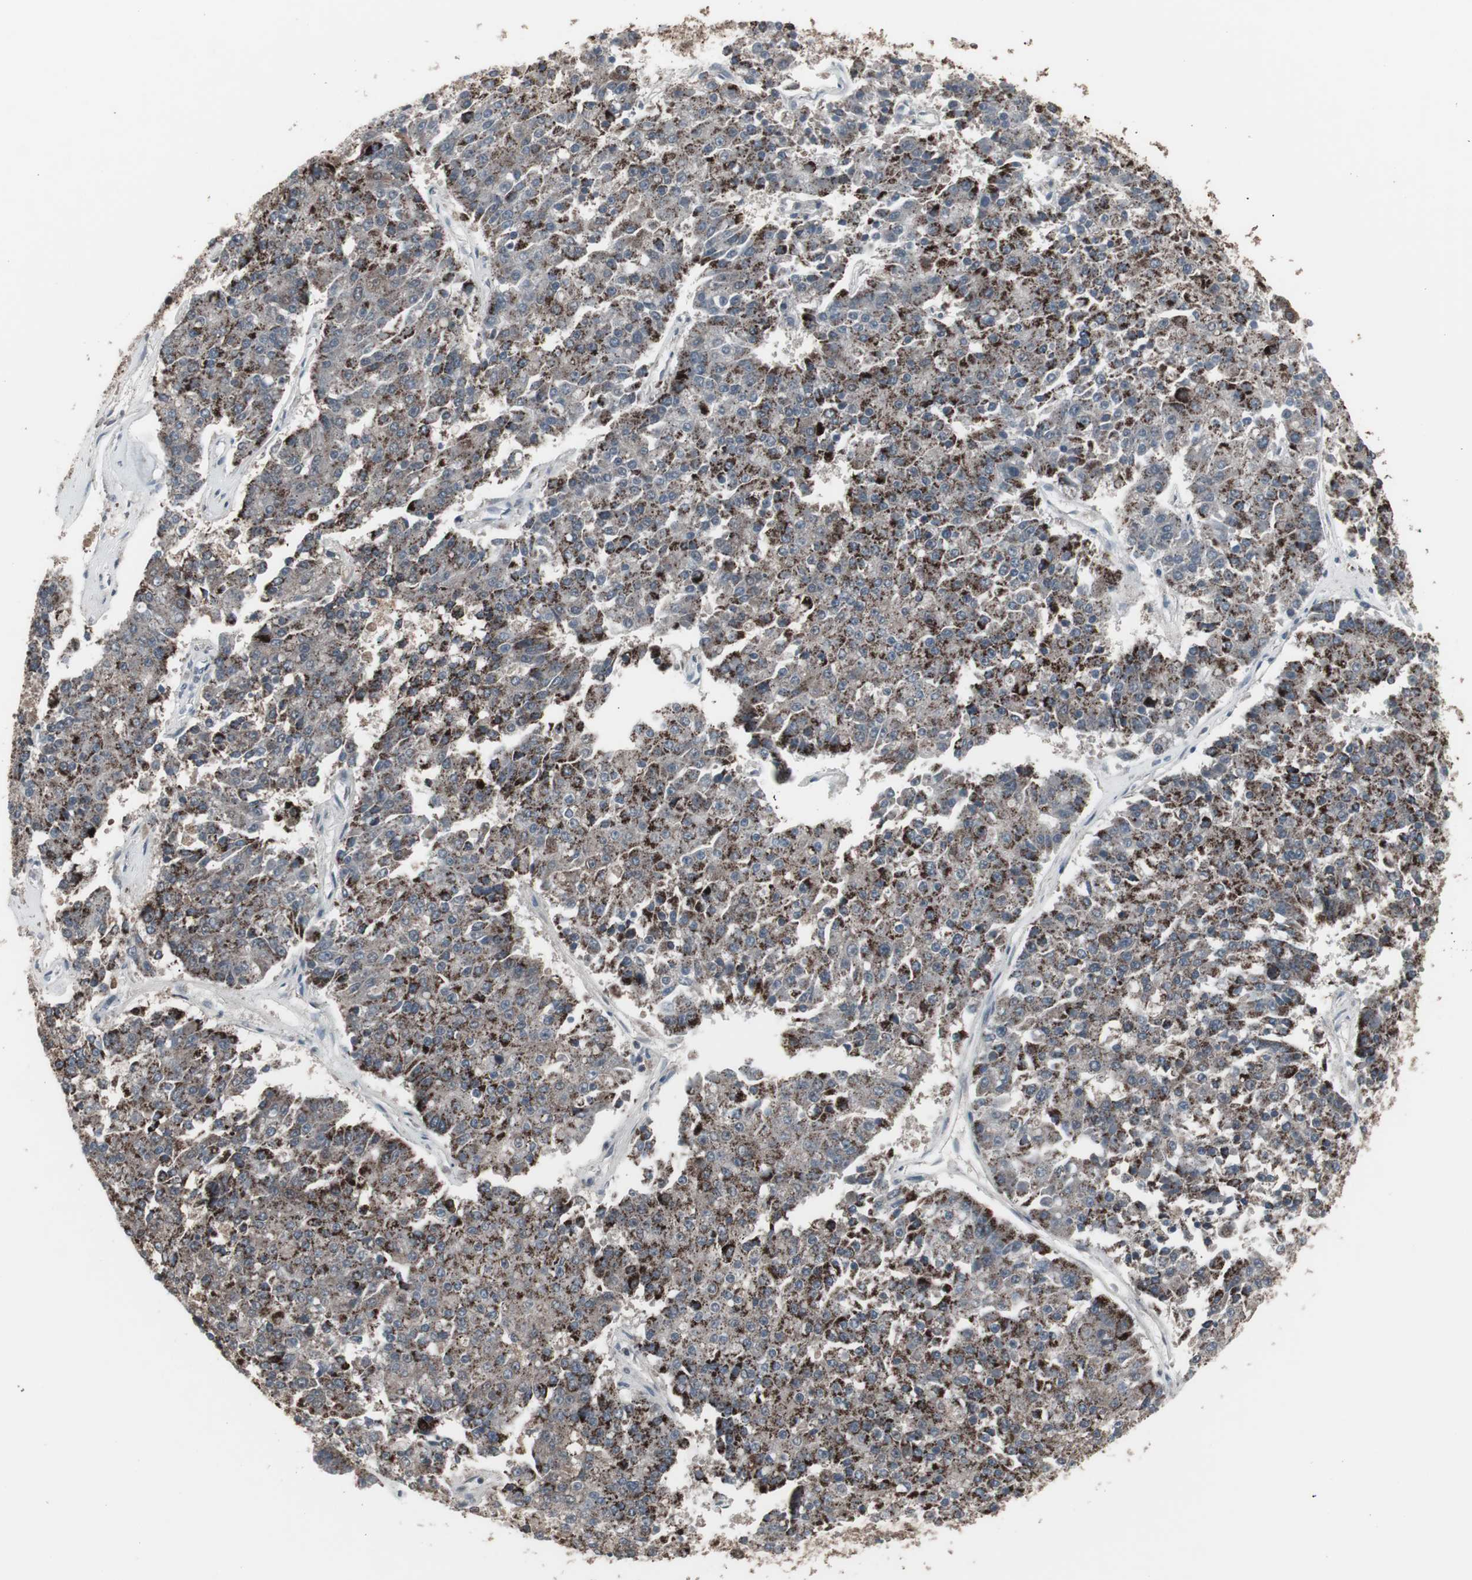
{"staining": {"intensity": "strong", "quantity": "25%-75%", "location": "cytoplasmic/membranous"}, "tissue": "pancreatic cancer", "cell_type": "Tumor cells", "image_type": "cancer", "snomed": [{"axis": "morphology", "description": "Adenocarcinoma, NOS"}, {"axis": "topography", "description": "Pancreas"}], "caption": "This histopathology image demonstrates IHC staining of pancreatic cancer, with high strong cytoplasmic/membranous expression in about 25%-75% of tumor cells.", "gene": "RXRA", "patient": {"sex": "male", "age": 50}}